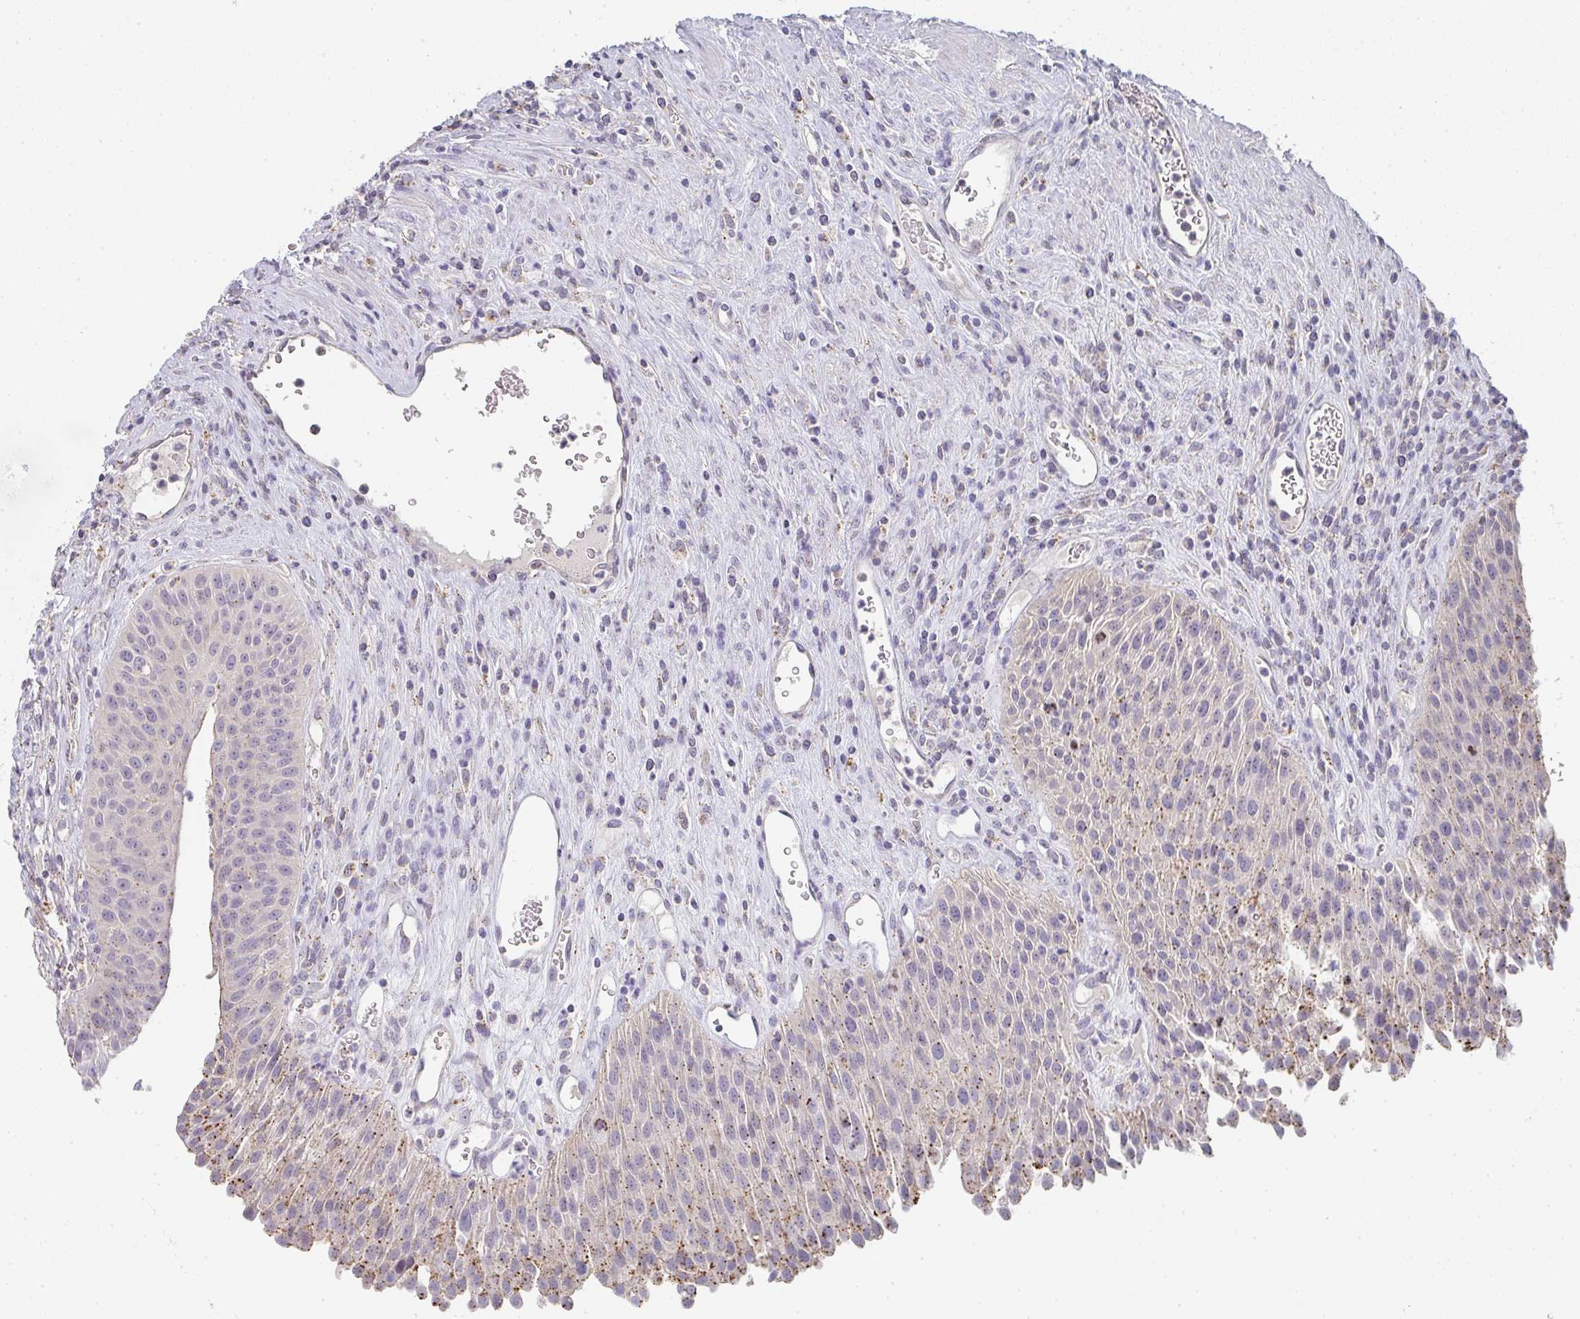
{"staining": {"intensity": "moderate", "quantity": "<25%", "location": "cytoplasmic/membranous"}, "tissue": "urinary bladder", "cell_type": "Urothelial cells", "image_type": "normal", "snomed": [{"axis": "morphology", "description": "Normal tissue, NOS"}, {"axis": "topography", "description": "Urinary bladder"}], "caption": "DAB (3,3'-diaminobenzidine) immunohistochemical staining of normal urinary bladder shows moderate cytoplasmic/membranous protein staining in approximately <25% of urothelial cells.", "gene": "CHMP5", "patient": {"sex": "female", "age": 56}}